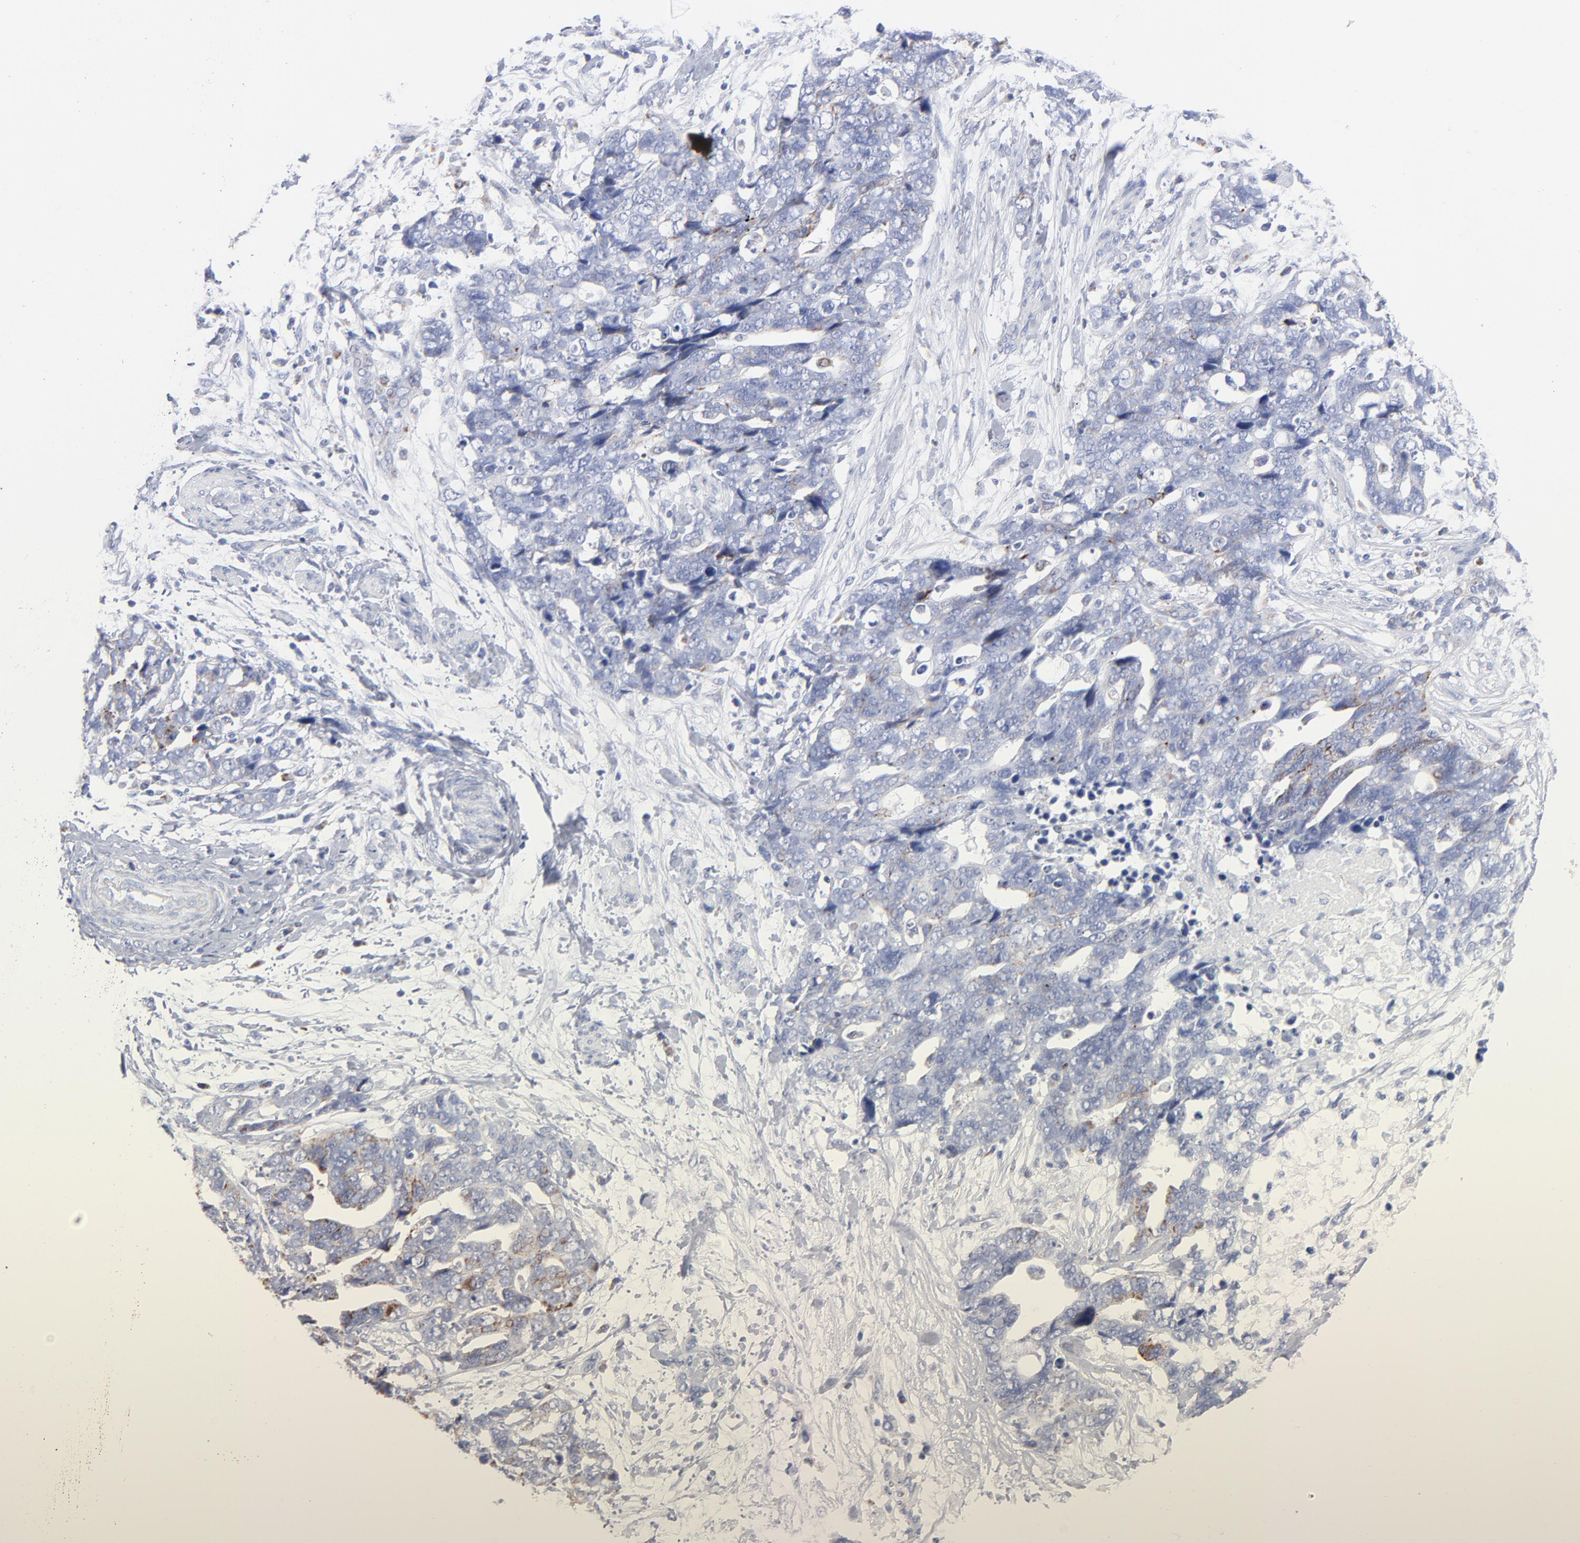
{"staining": {"intensity": "weak", "quantity": "<25%", "location": "cytoplasmic/membranous"}, "tissue": "ovarian cancer", "cell_type": "Tumor cells", "image_type": "cancer", "snomed": [{"axis": "morphology", "description": "Normal tissue, NOS"}, {"axis": "morphology", "description": "Cystadenocarcinoma, serous, NOS"}, {"axis": "topography", "description": "Fallopian tube"}, {"axis": "topography", "description": "Ovary"}], "caption": "Ovarian cancer (serous cystadenocarcinoma) was stained to show a protein in brown. There is no significant staining in tumor cells. The staining was performed using DAB to visualize the protein expression in brown, while the nuclei were stained in blue with hematoxylin (Magnification: 20x).", "gene": "CHCHD10", "patient": {"sex": "female", "age": 56}}